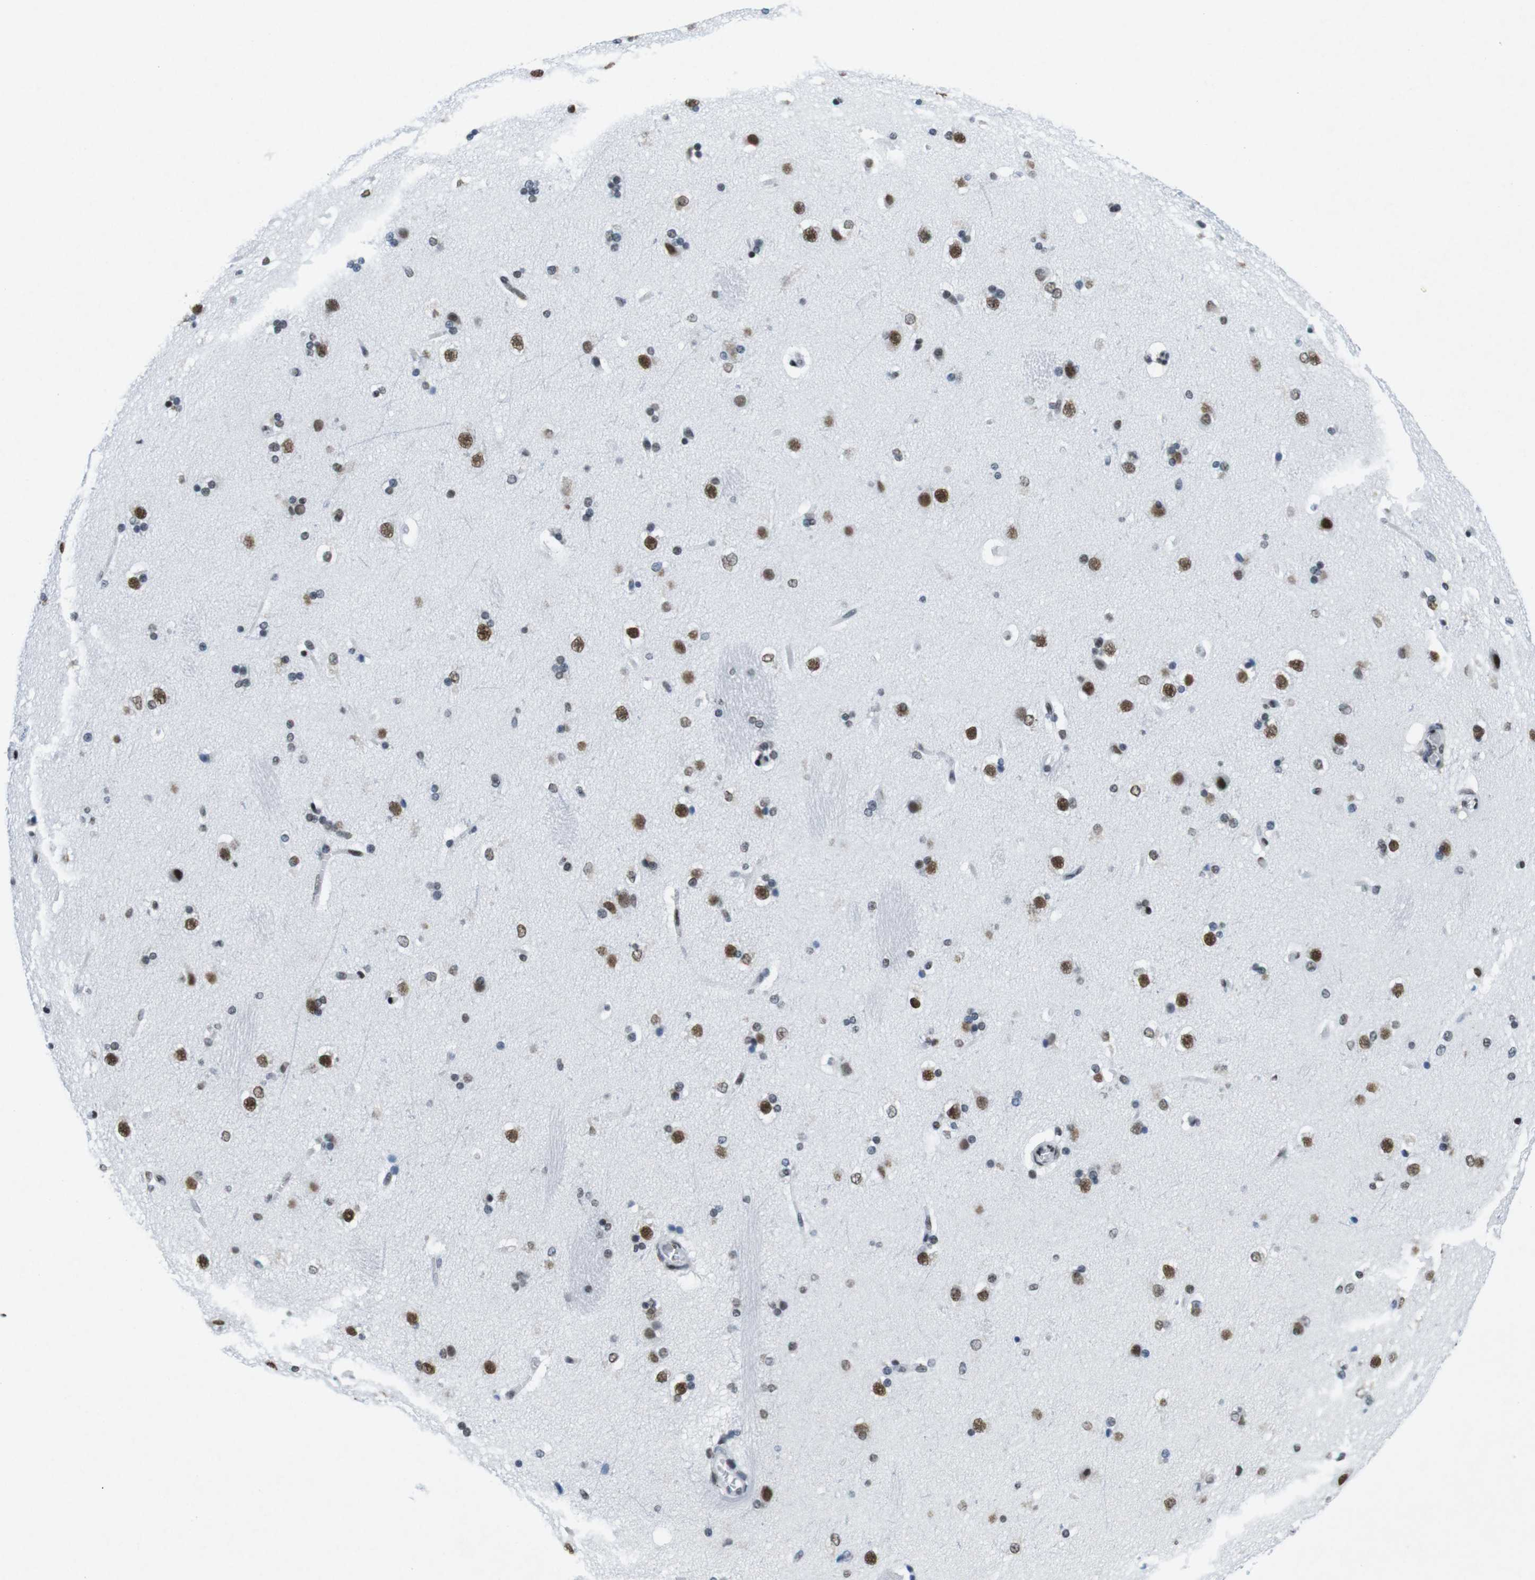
{"staining": {"intensity": "strong", "quantity": "25%-75%", "location": "nuclear"}, "tissue": "caudate", "cell_type": "Glial cells", "image_type": "normal", "snomed": [{"axis": "morphology", "description": "Normal tissue, NOS"}, {"axis": "topography", "description": "Lateral ventricle wall"}], "caption": "This photomicrograph demonstrates unremarkable caudate stained with IHC to label a protein in brown. The nuclear of glial cells show strong positivity for the protein. Nuclei are counter-stained blue.", "gene": "CITED2", "patient": {"sex": "female", "age": 19}}